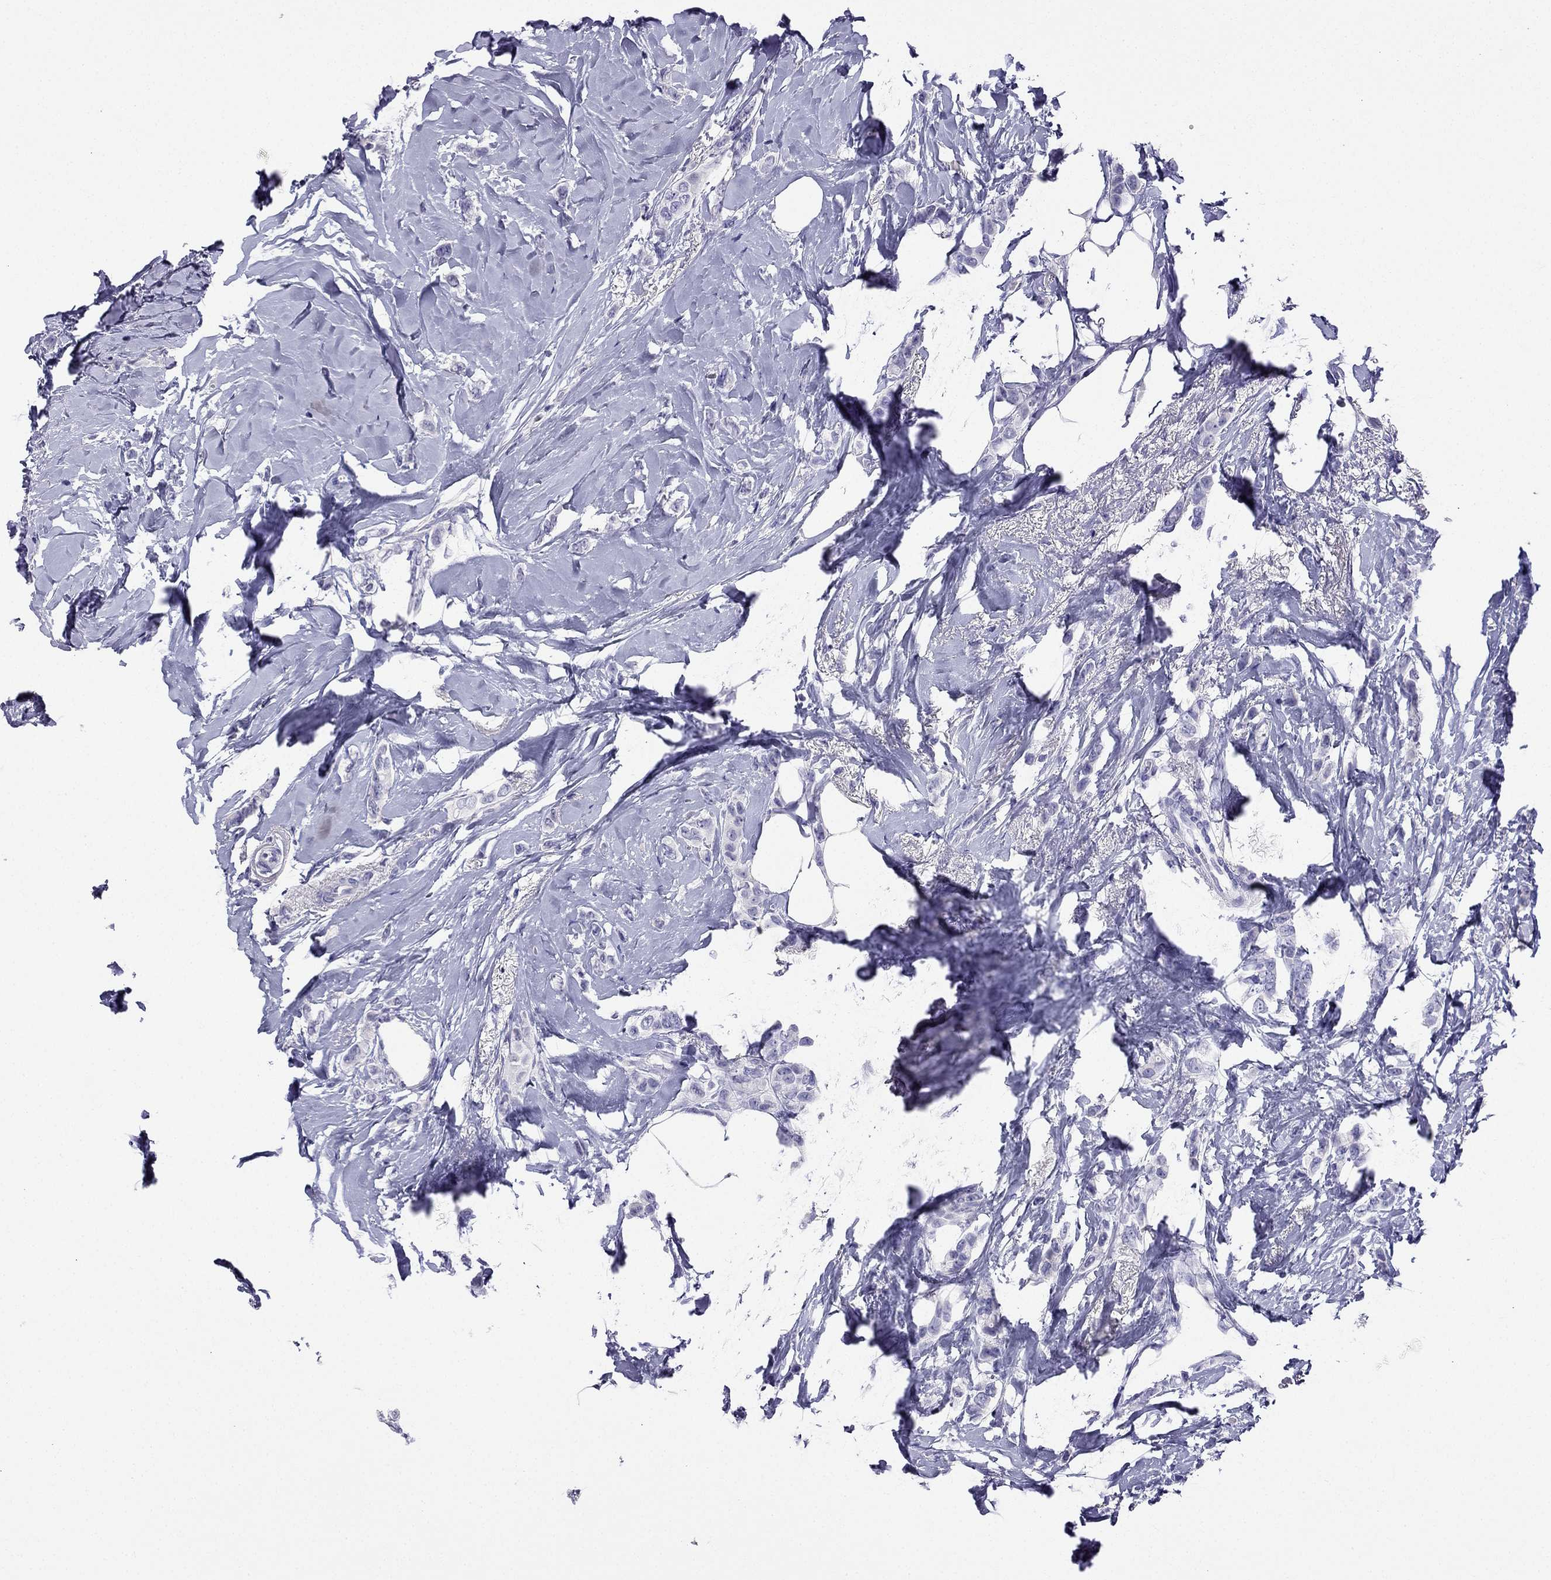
{"staining": {"intensity": "negative", "quantity": "none", "location": "none"}, "tissue": "breast cancer", "cell_type": "Tumor cells", "image_type": "cancer", "snomed": [{"axis": "morphology", "description": "Lobular carcinoma"}, {"axis": "topography", "description": "Breast"}], "caption": "Immunohistochemistry (IHC) image of breast cancer stained for a protein (brown), which exhibits no expression in tumor cells.", "gene": "KCNJ10", "patient": {"sex": "female", "age": 66}}